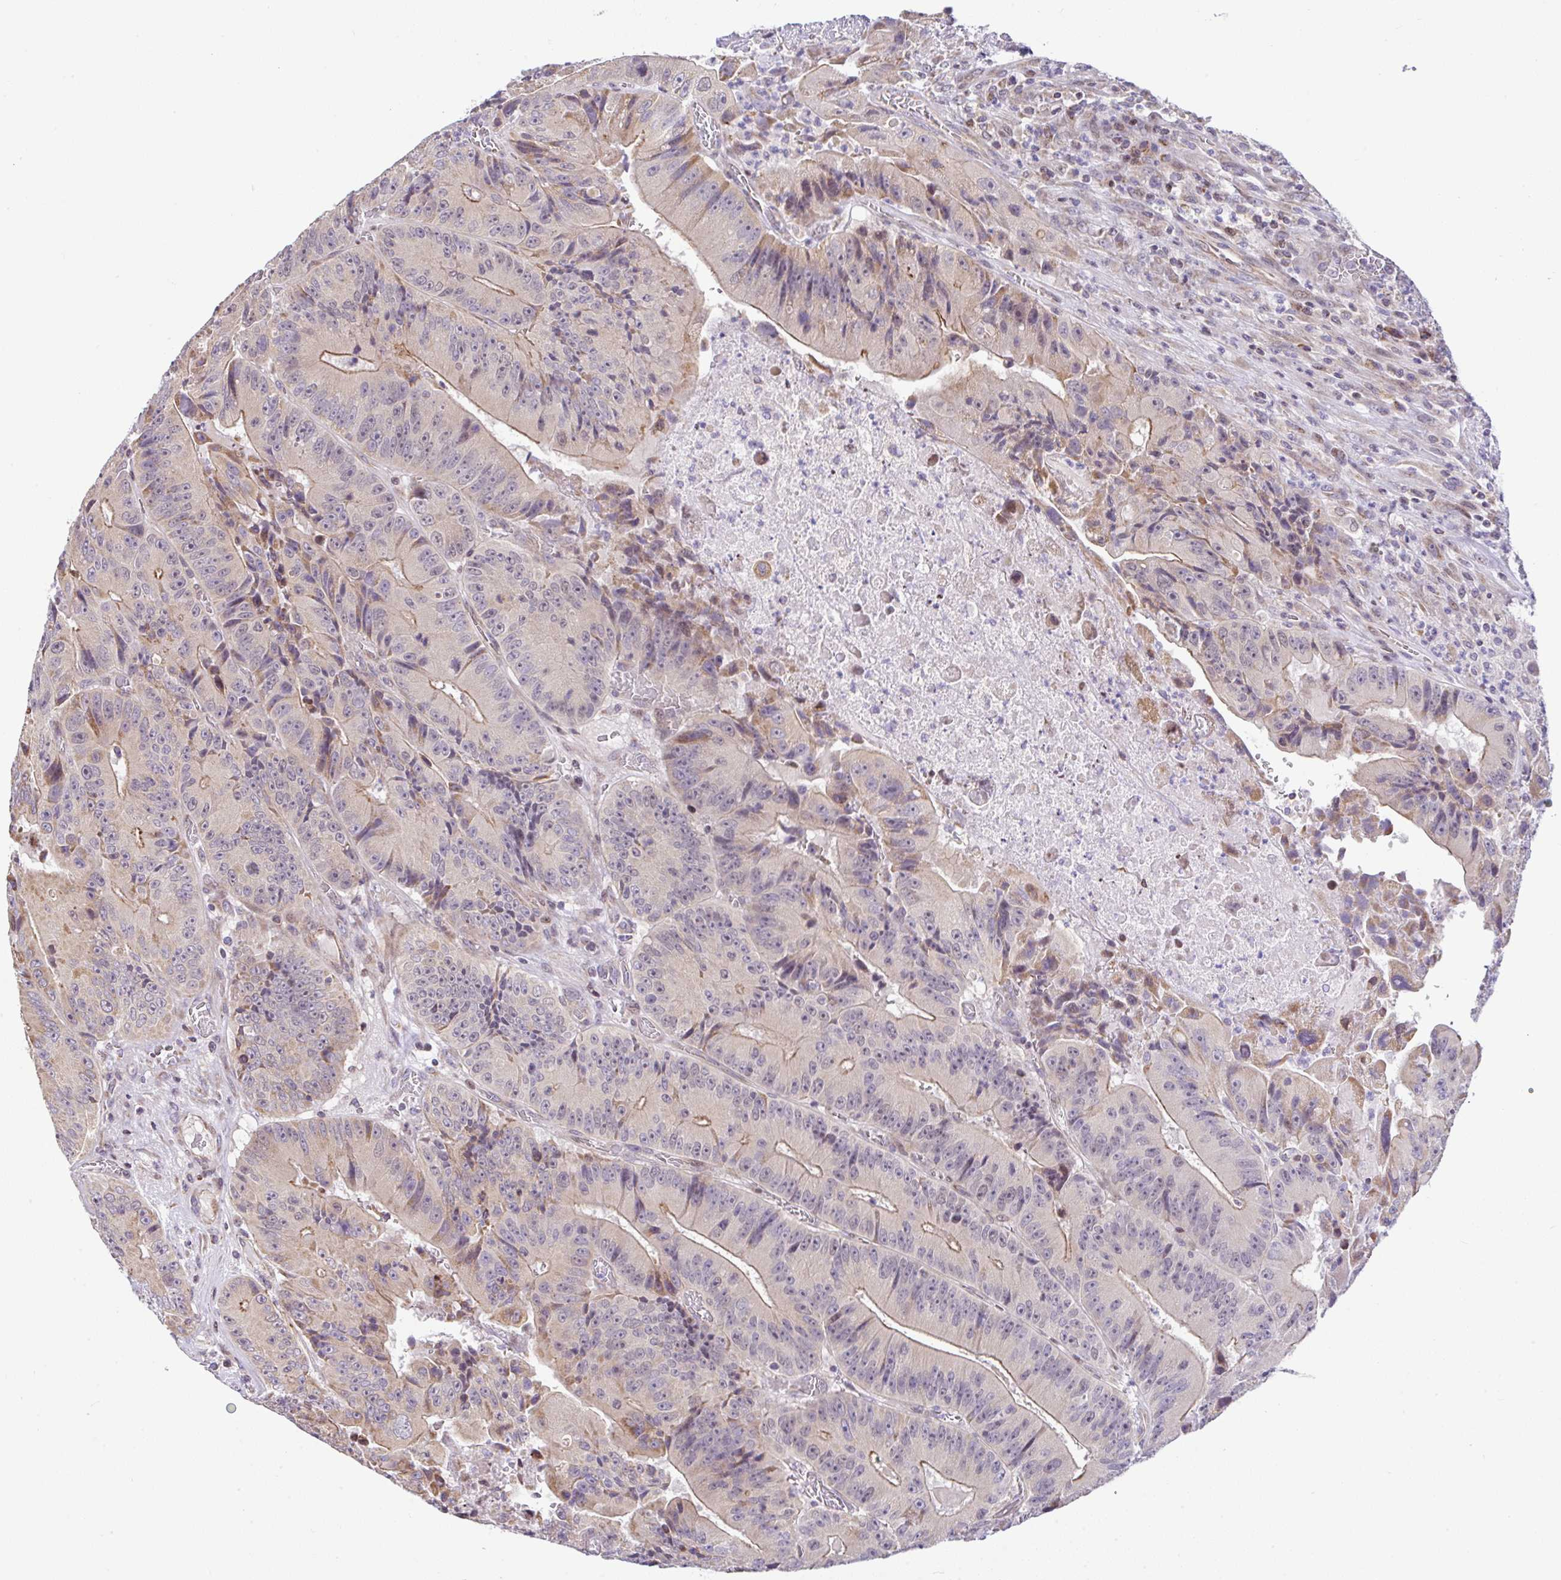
{"staining": {"intensity": "moderate", "quantity": "25%-75%", "location": "cytoplasmic/membranous"}, "tissue": "colorectal cancer", "cell_type": "Tumor cells", "image_type": "cancer", "snomed": [{"axis": "morphology", "description": "Adenocarcinoma, NOS"}, {"axis": "topography", "description": "Colon"}], "caption": "DAB (3,3'-diaminobenzidine) immunohistochemical staining of colorectal adenocarcinoma demonstrates moderate cytoplasmic/membranous protein expression in about 25%-75% of tumor cells. (brown staining indicates protein expression, while blue staining denotes nuclei).", "gene": "FIGNL1", "patient": {"sex": "female", "age": 86}}